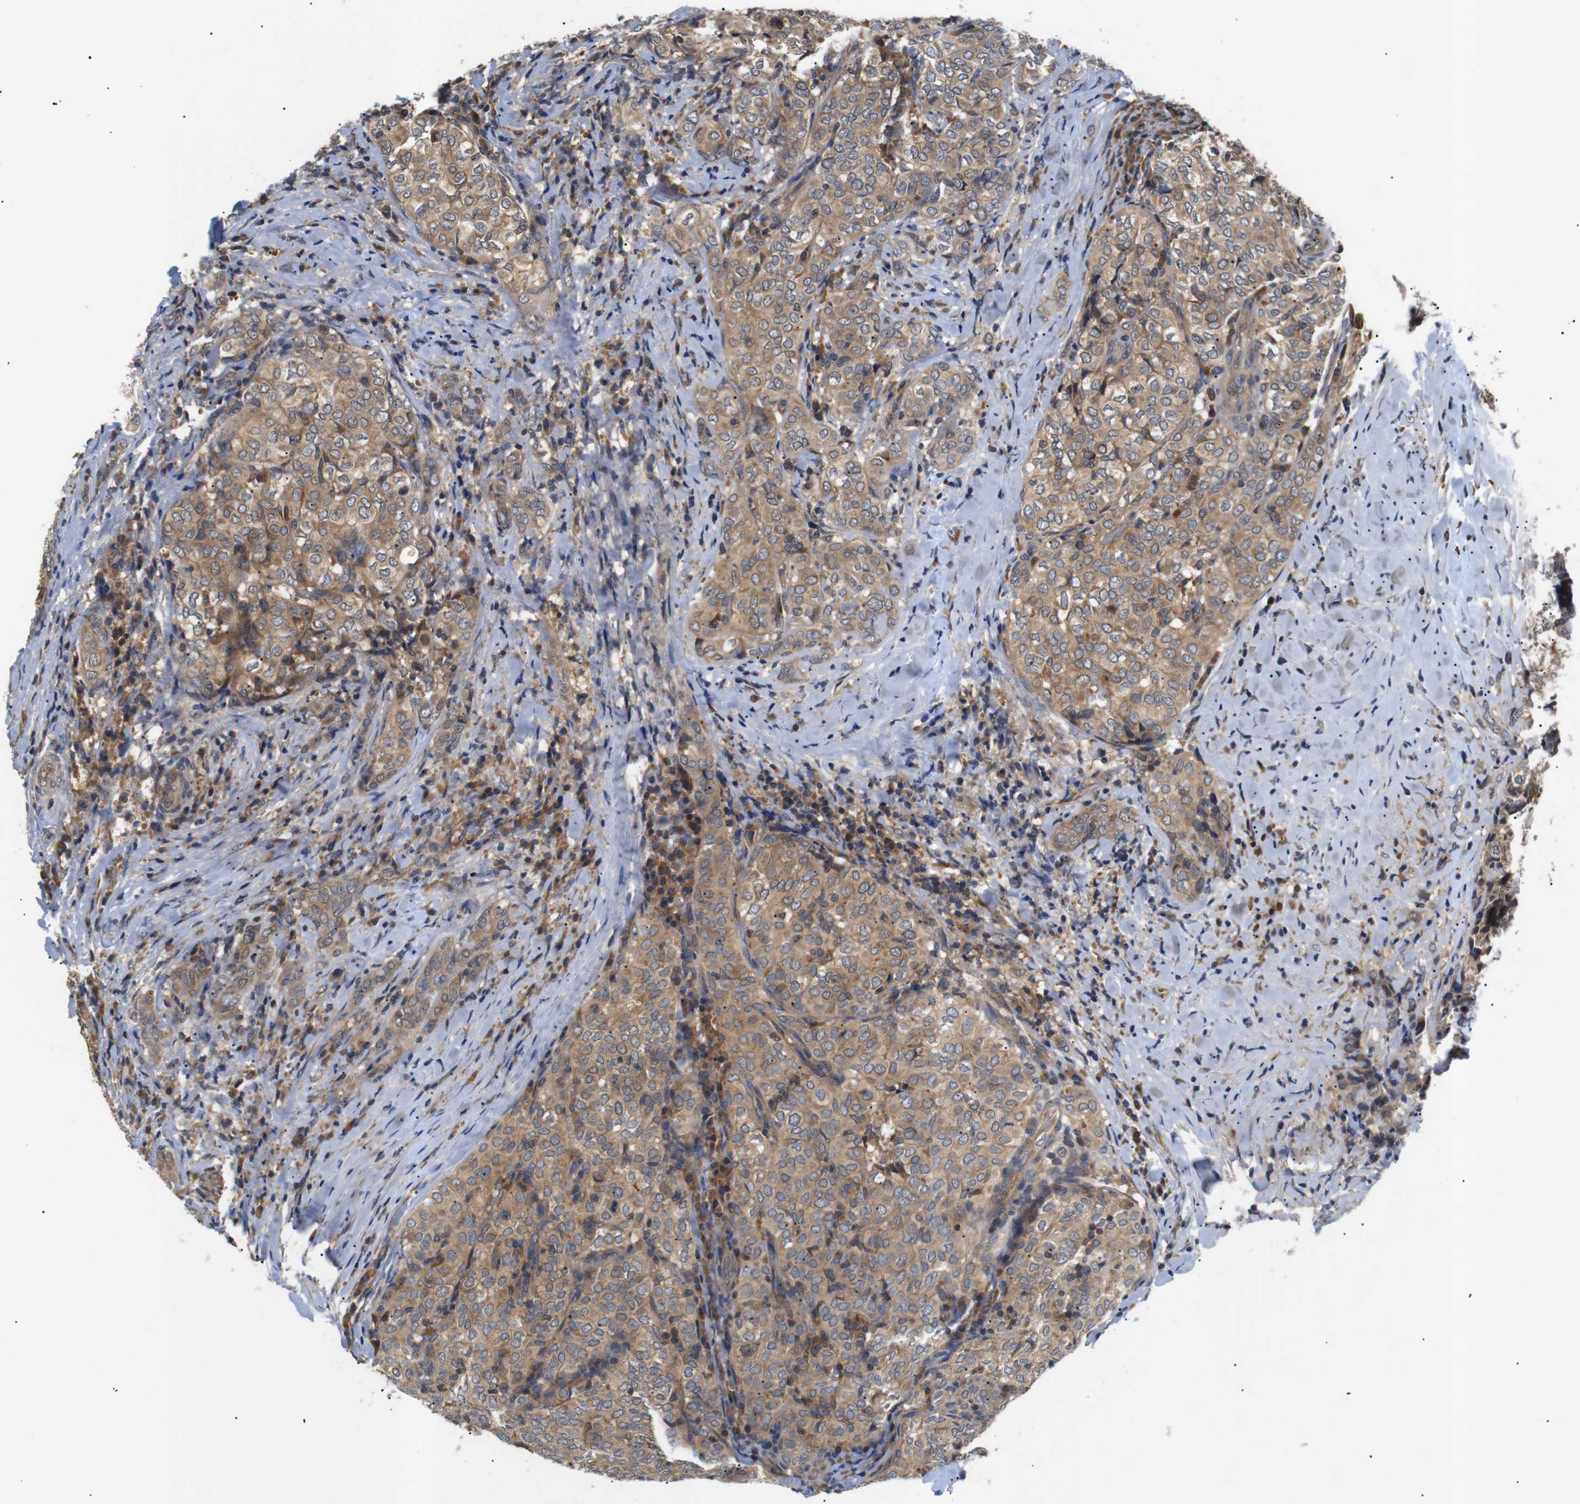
{"staining": {"intensity": "moderate", "quantity": ">75%", "location": "cytoplasmic/membranous"}, "tissue": "thyroid cancer", "cell_type": "Tumor cells", "image_type": "cancer", "snomed": [{"axis": "morphology", "description": "Normal tissue, NOS"}, {"axis": "morphology", "description": "Papillary adenocarcinoma, NOS"}, {"axis": "topography", "description": "Thyroid gland"}], "caption": "This histopathology image displays IHC staining of human thyroid cancer, with medium moderate cytoplasmic/membranous expression in approximately >75% of tumor cells.", "gene": "RIPK1", "patient": {"sex": "female", "age": 30}}